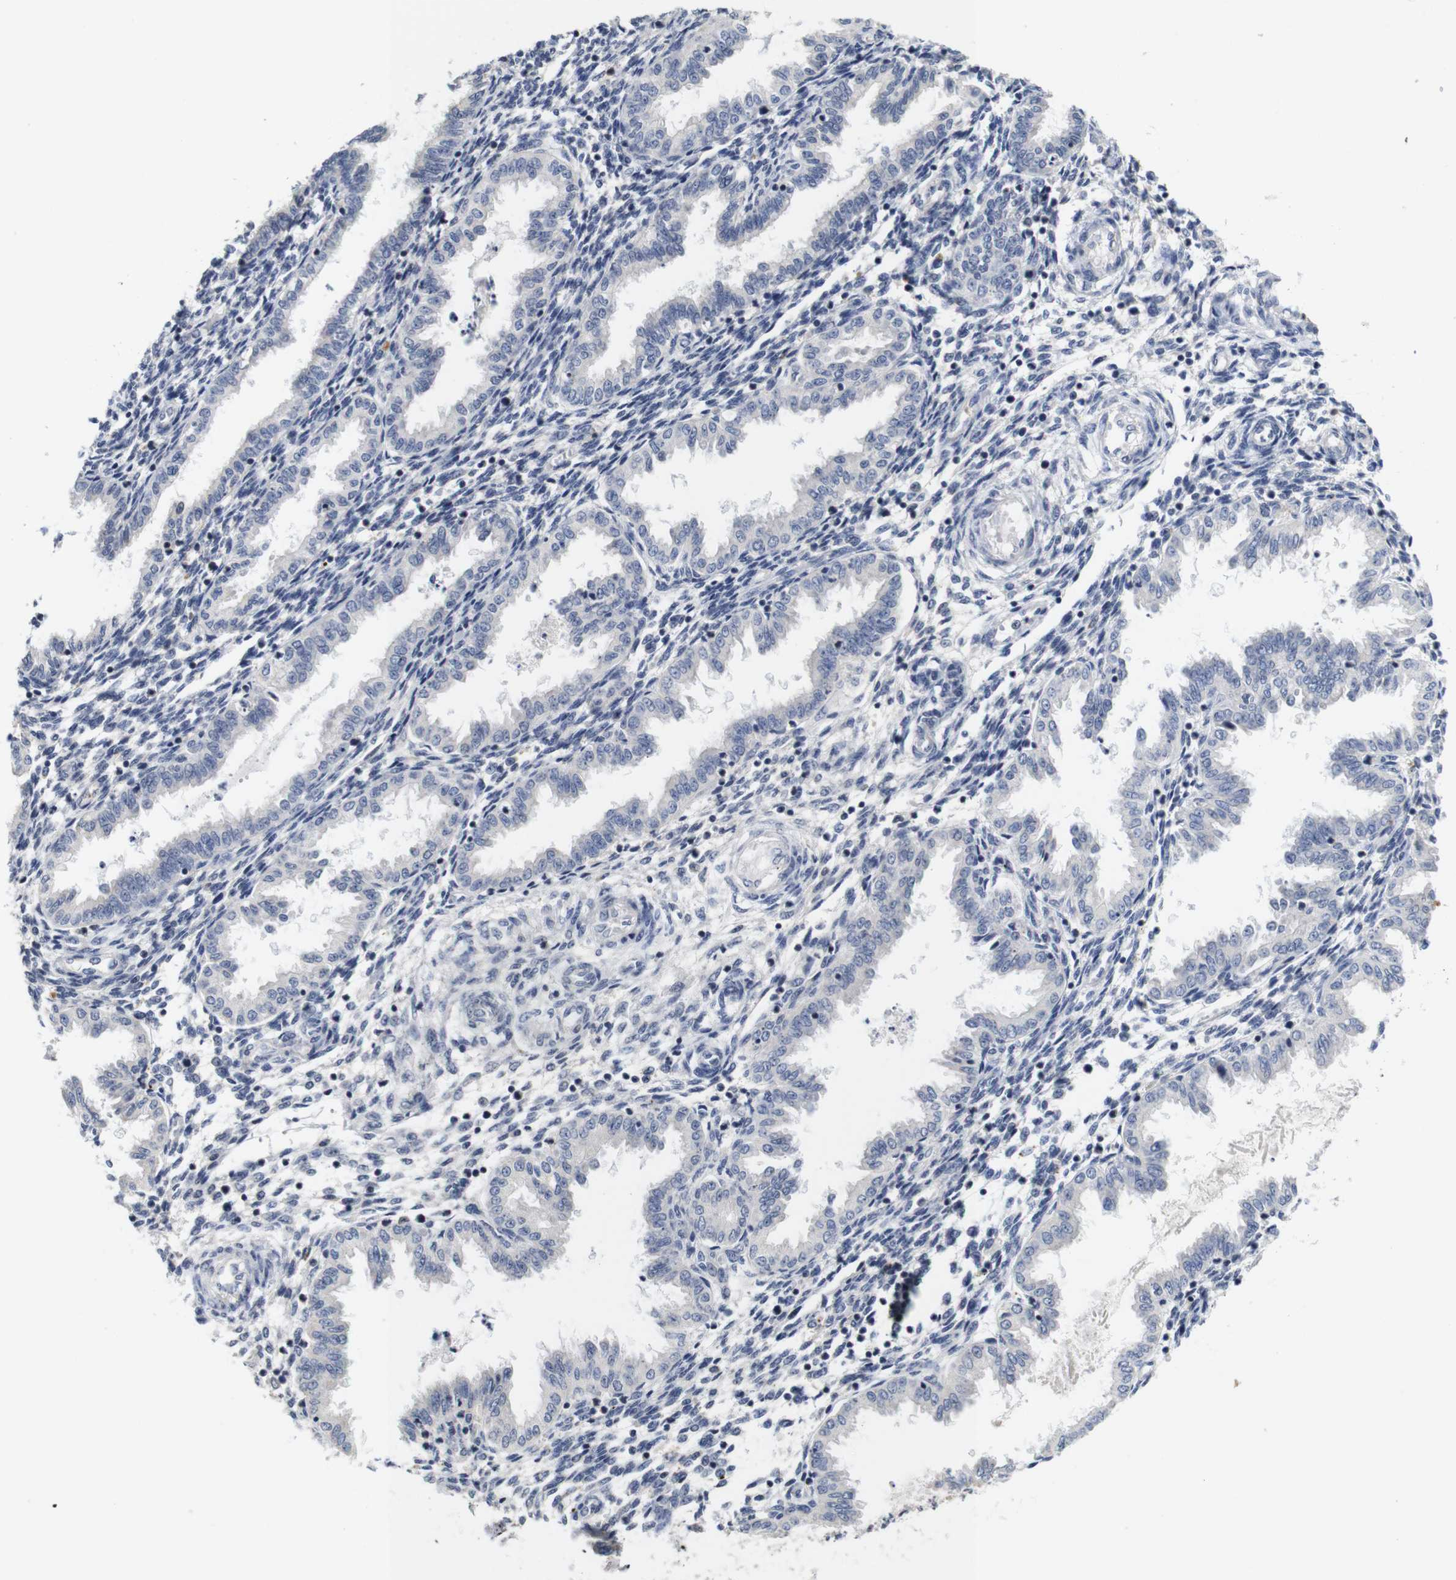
{"staining": {"intensity": "weak", "quantity": "<25%", "location": "nuclear"}, "tissue": "endometrium", "cell_type": "Cells in endometrial stroma", "image_type": "normal", "snomed": [{"axis": "morphology", "description": "Normal tissue, NOS"}, {"axis": "topography", "description": "Endometrium"}], "caption": "Photomicrograph shows no protein staining in cells in endometrial stroma of benign endometrium.", "gene": "NTRK3", "patient": {"sex": "female", "age": 33}}